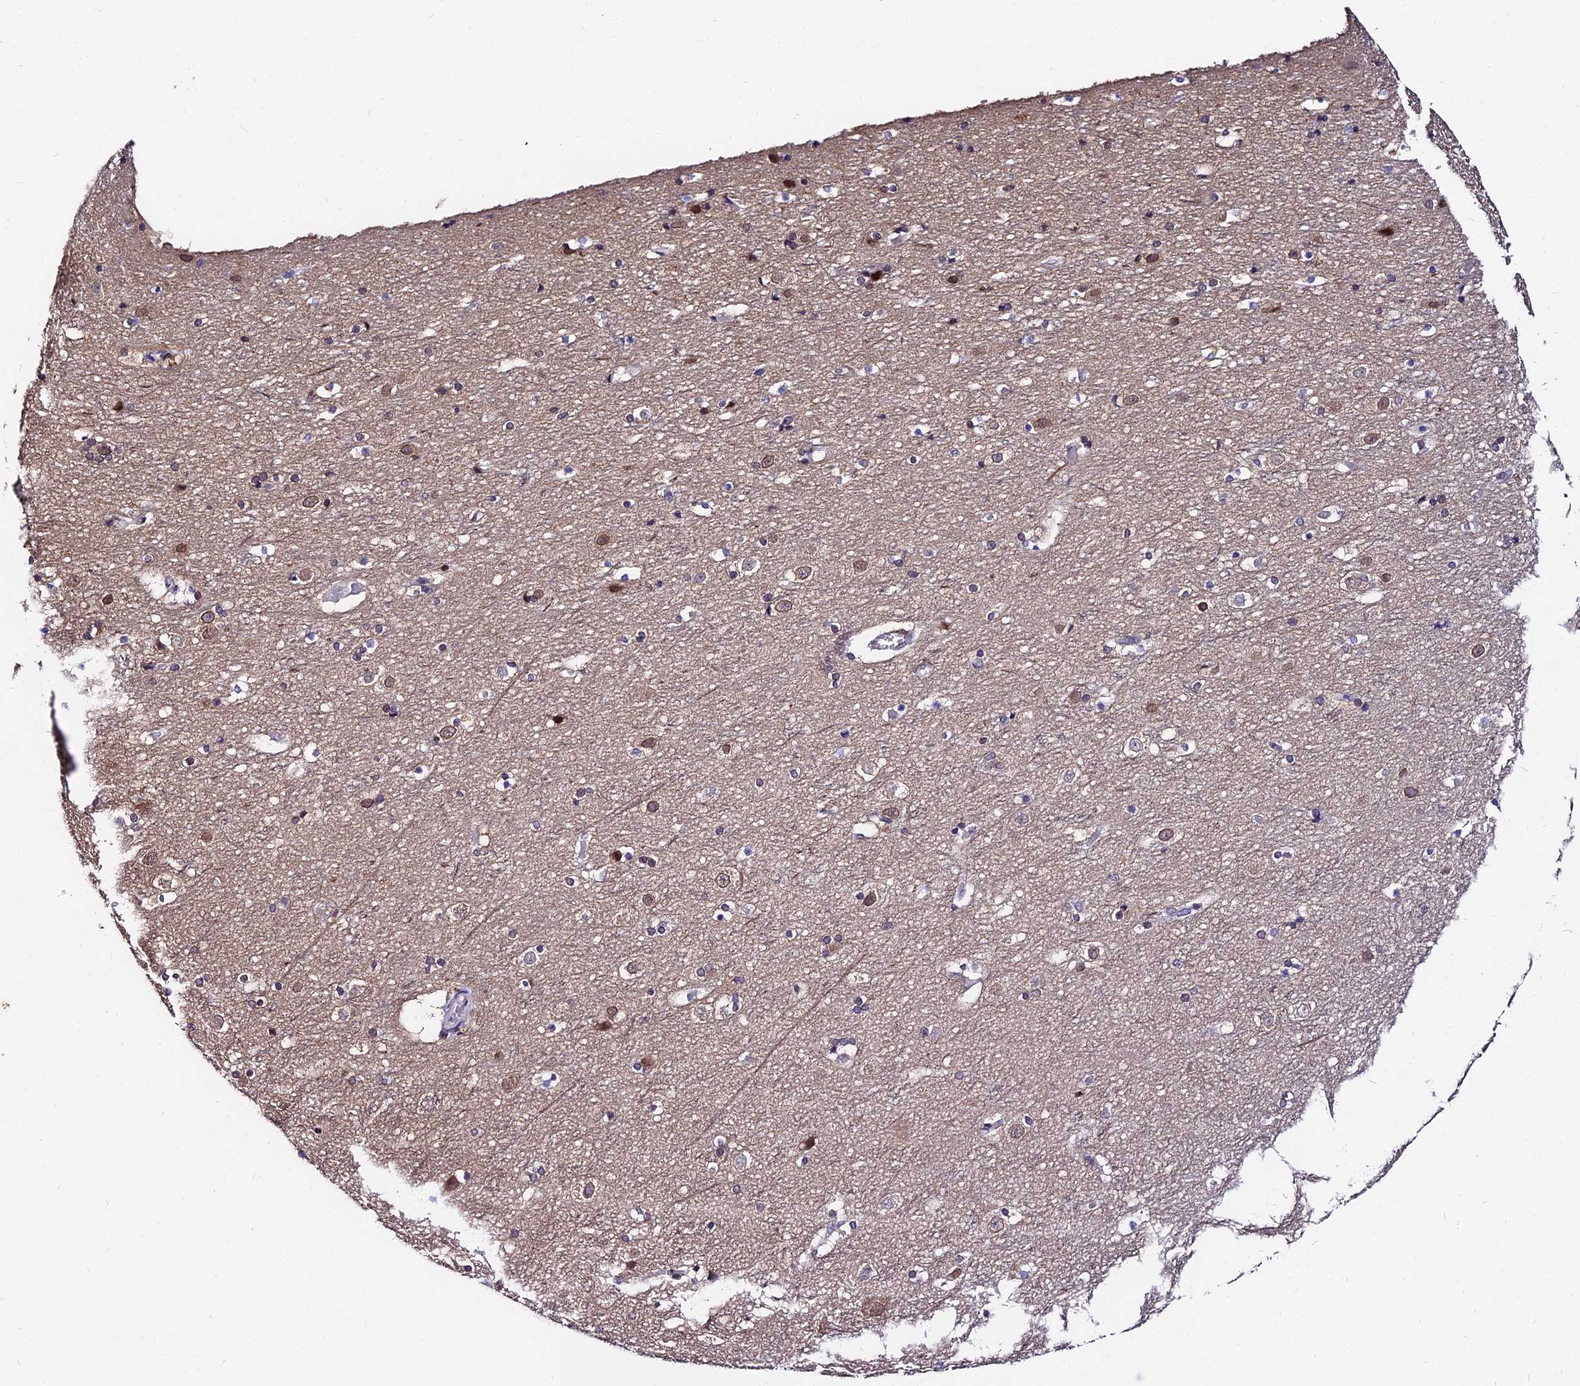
{"staining": {"intensity": "negative", "quantity": "none", "location": "none"}, "tissue": "cerebral cortex", "cell_type": "Endothelial cells", "image_type": "normal", "snomed": [{"axis": "morphology", "description": "Normal tissue, NOS"}, {"axis": "topography", "description": "Cerebral cortex"}], "caption": "DAB (3,3'-diaminobenzidine) immunohistochemical staining of unremarkable human cerebral cortex demonstrates no significant positivity in endothelial cells.", "gene": "INPP4A", "patient": {"sex": "male", "age": 45}}